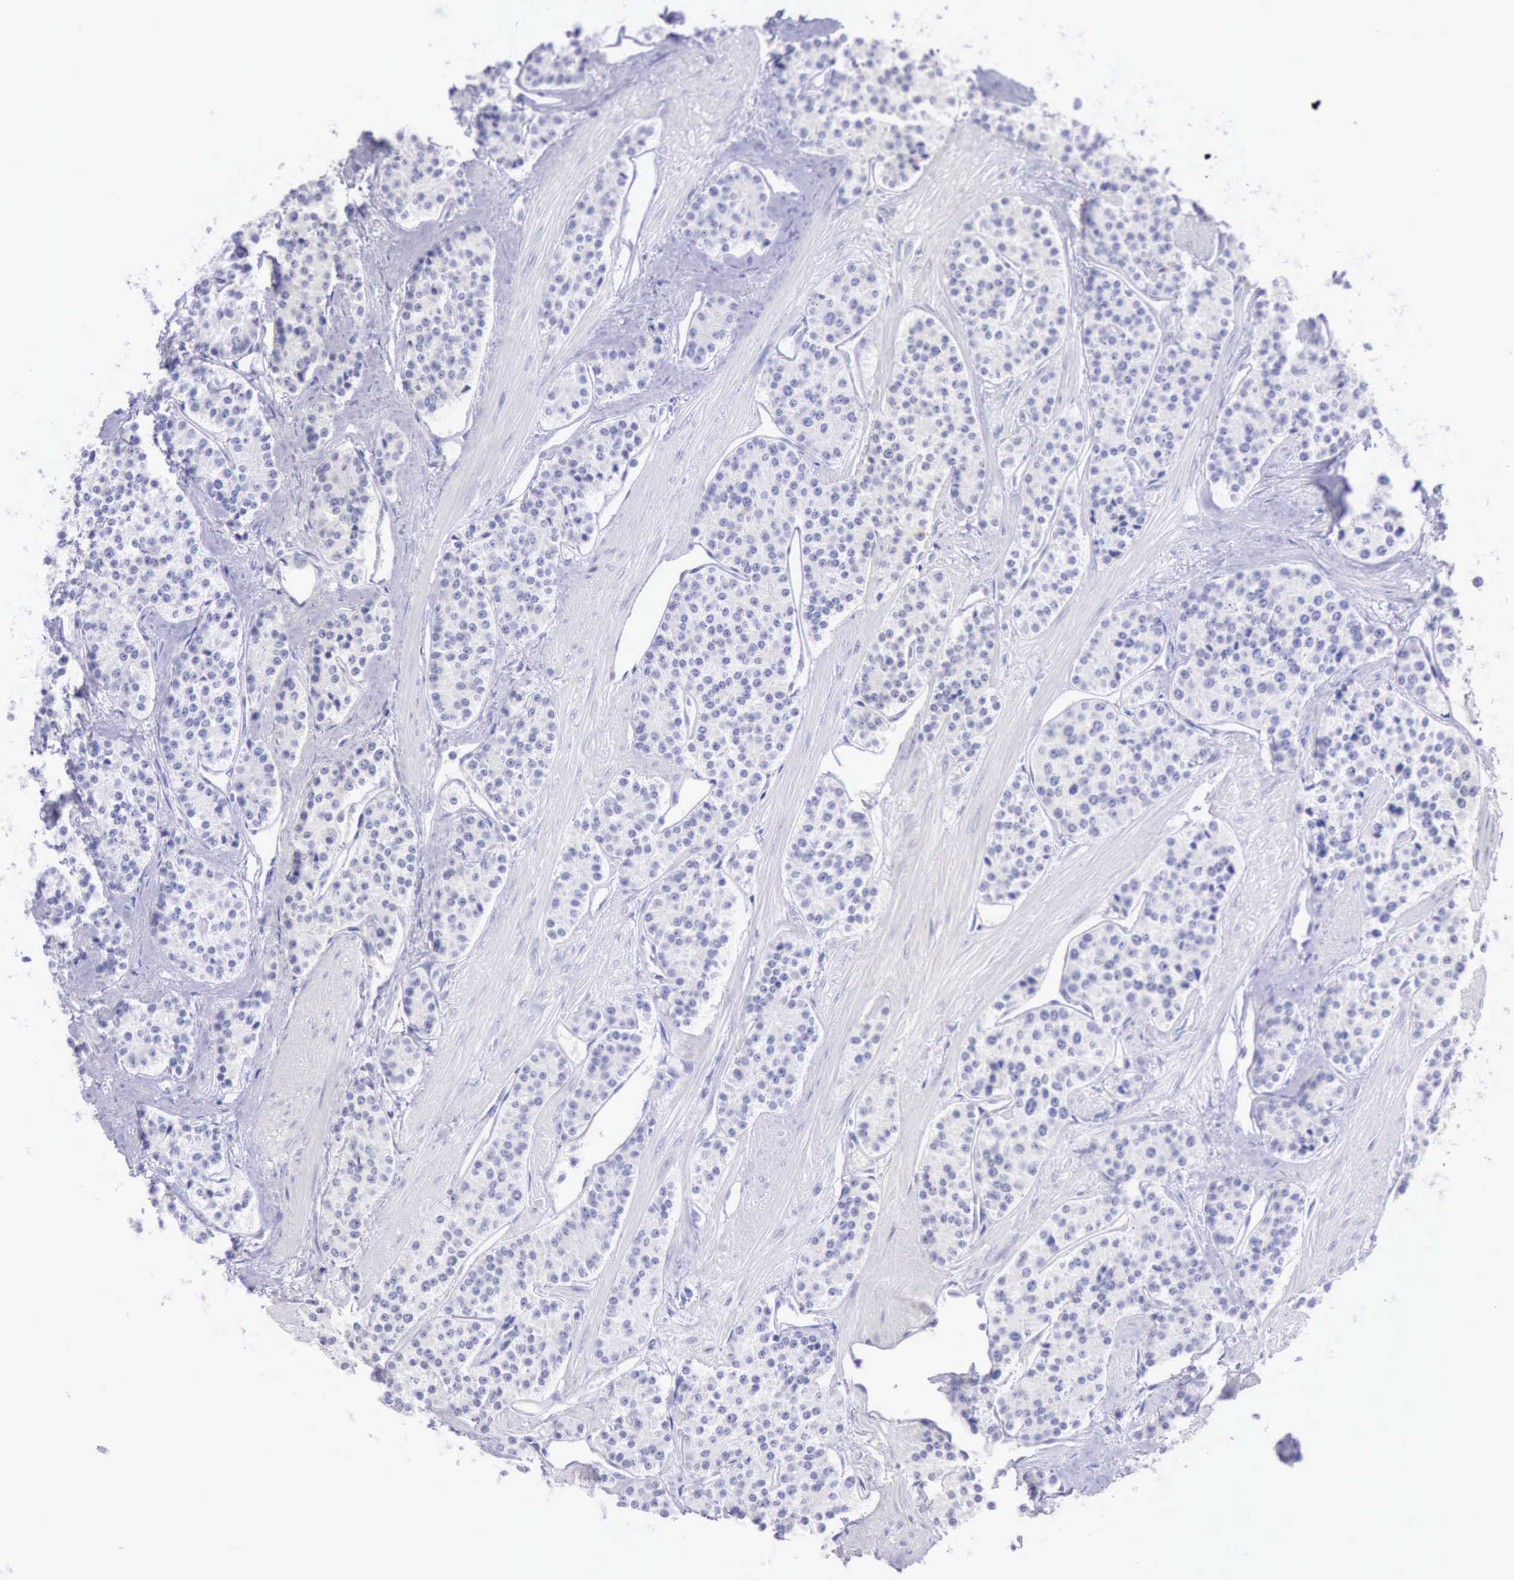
{"staining": {"intensity": "negative", "quantity": "none", "location": "none"}, "tissue": "carcinoid", "cell_type": "Tumor cells", "image_type": "cancer", "snomed": [{"axis": "morphology", "description": "Carcinoid, malignant, NOS"}, {"axis": "topography", "description": "Stomach"}], "caption": "This is an immunohistochemistry (IHC) histopathology image of carcinoid. There is no positivity in tumor cells.", "gene": "LRFN5", "patient": {"sex": "female", "age": 76}}